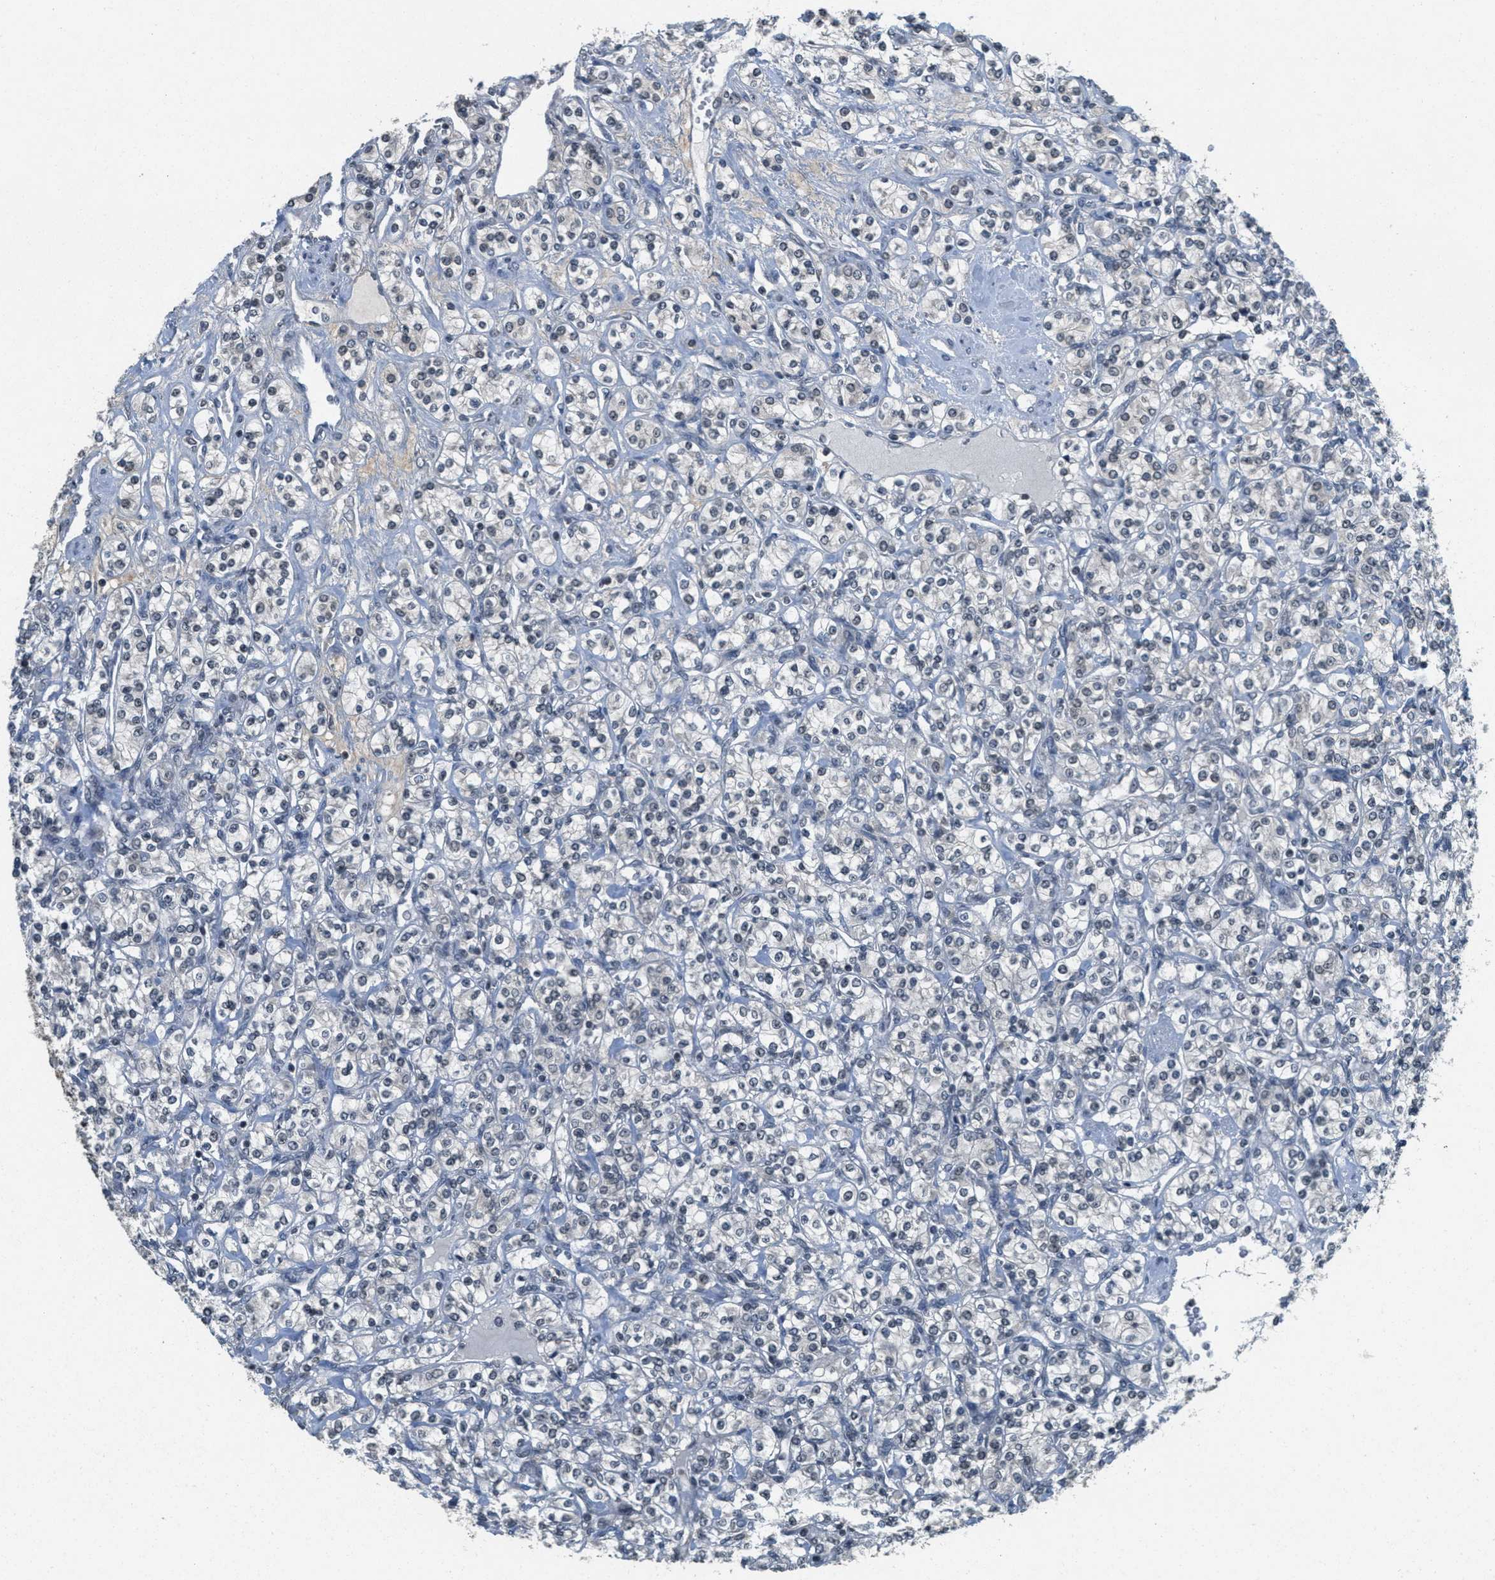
{"staining": {"intensity": "negative", "quantity": "none", "location": "none"}, "tissue": "renal cancer", "cell_type": "Tumor cells", "image_type": "cancer", "snomed": [{"axis": "morphology", "description": "Adenocarcinoma, NOS"}, {"axis": "topography", "description": "Kidney"}], "caption": "Immunohistochemical staining of human renal adenocarcinoma reveals no significant staining in tumor cells. The staining is performed using DAB (3,3'-diaminobenzidine) brown chromogen with nuclei counter-stained in using hematoxylin.", "gene": "DNAJB1", "patient": {"sex": "male", "age": 77}}